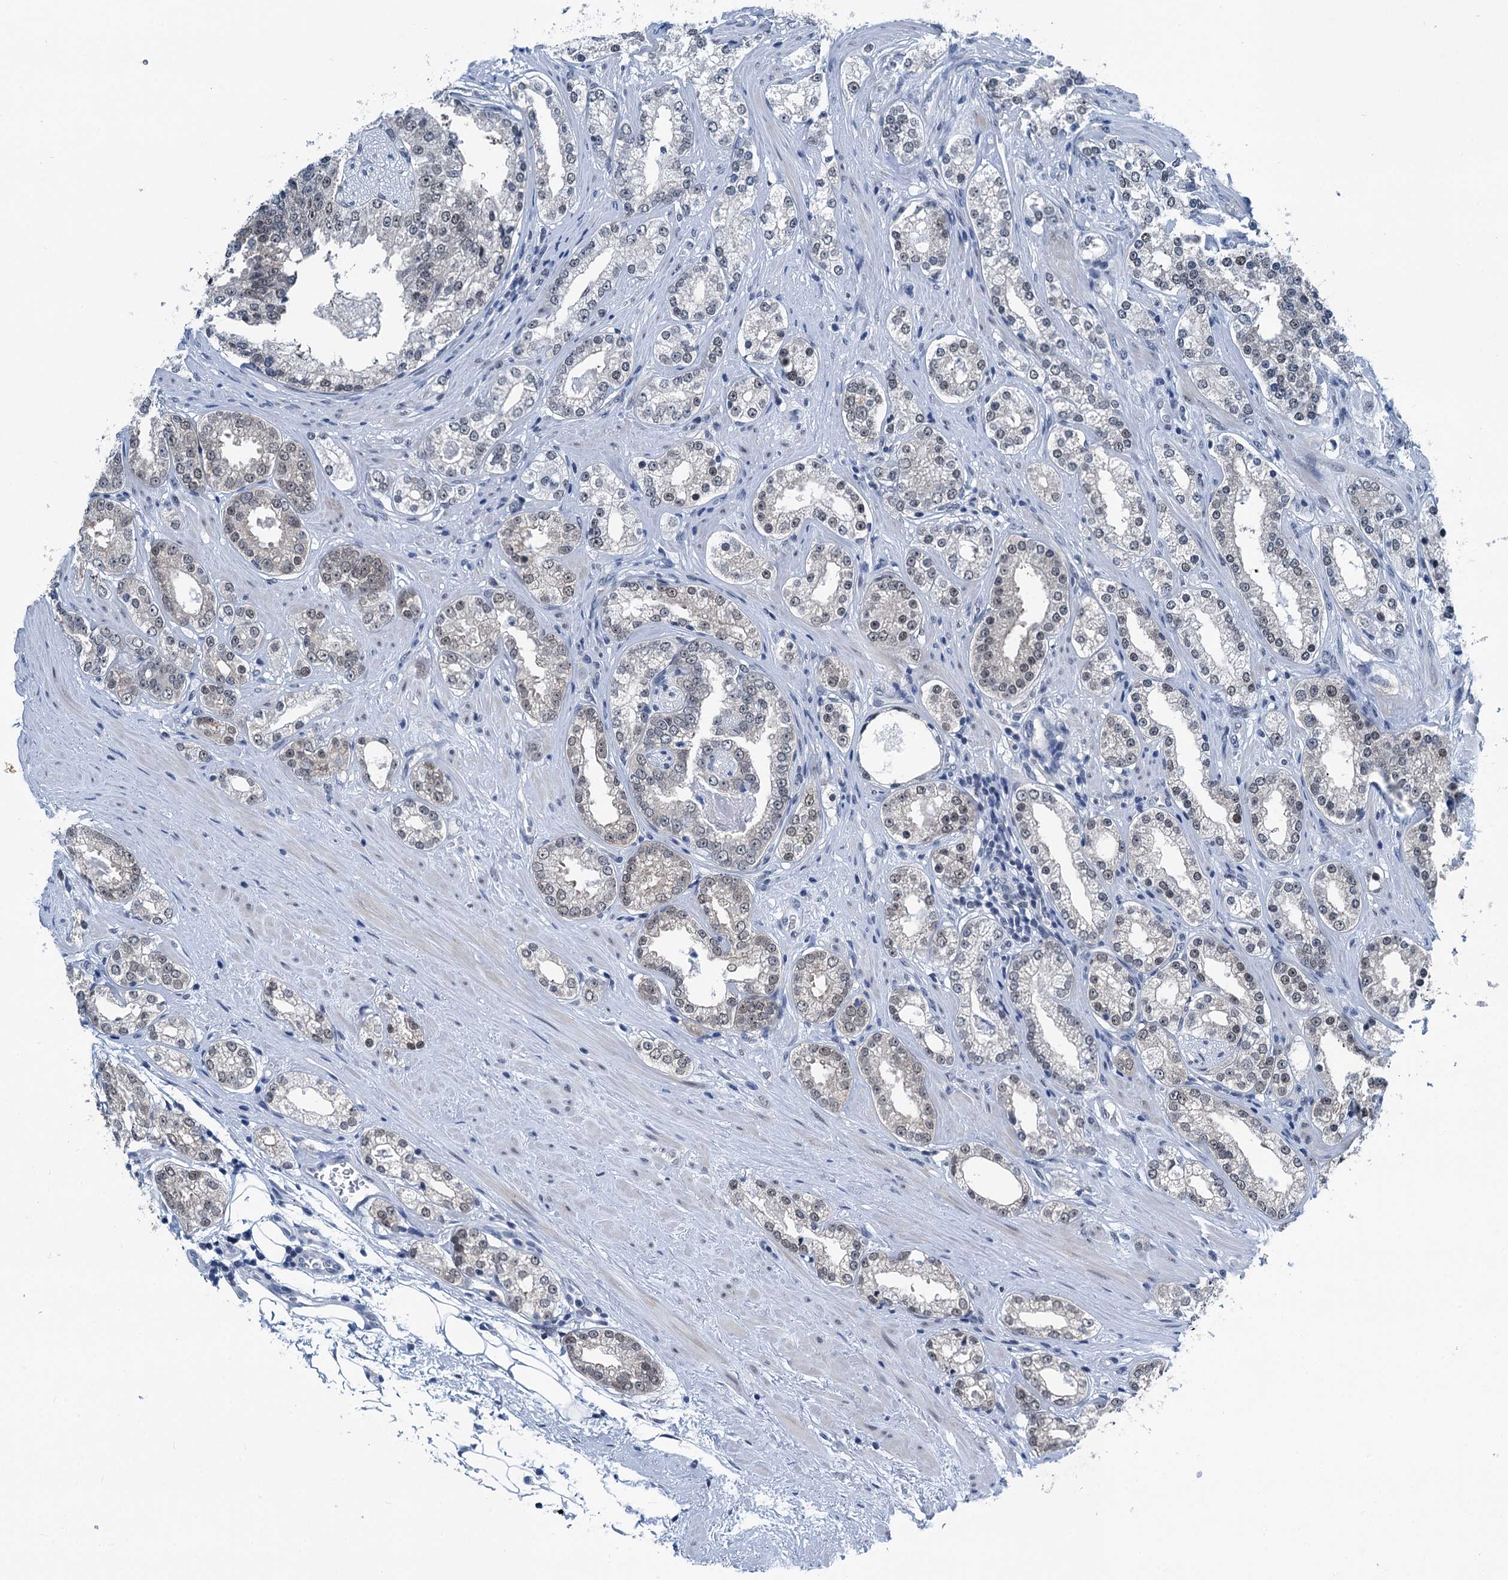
{"staining": {"intensity": "negative", "quantity": "none", "location": "none"}, "tissue": "prostate cancer", "cell_type": "Tumor cells", "image_type": "cancer", "snomed": [{"axis": "morphology", "description": "Normal tissue, NOS"}, {"axis": "morphology", "description": "Adenocarcinoma, High grade"}, {"axis": "topography", "description": "Prostate"}], "caption": "An IHC histopathology image of prostate high-grade adenocarcinoma is shown. There is no staining in tumor cells of prostate high-grade adenocarcinoma. Nuclei are stained in blue.", "gene": "TRPT1", "patient": {"sex": "male", "age": 83}}